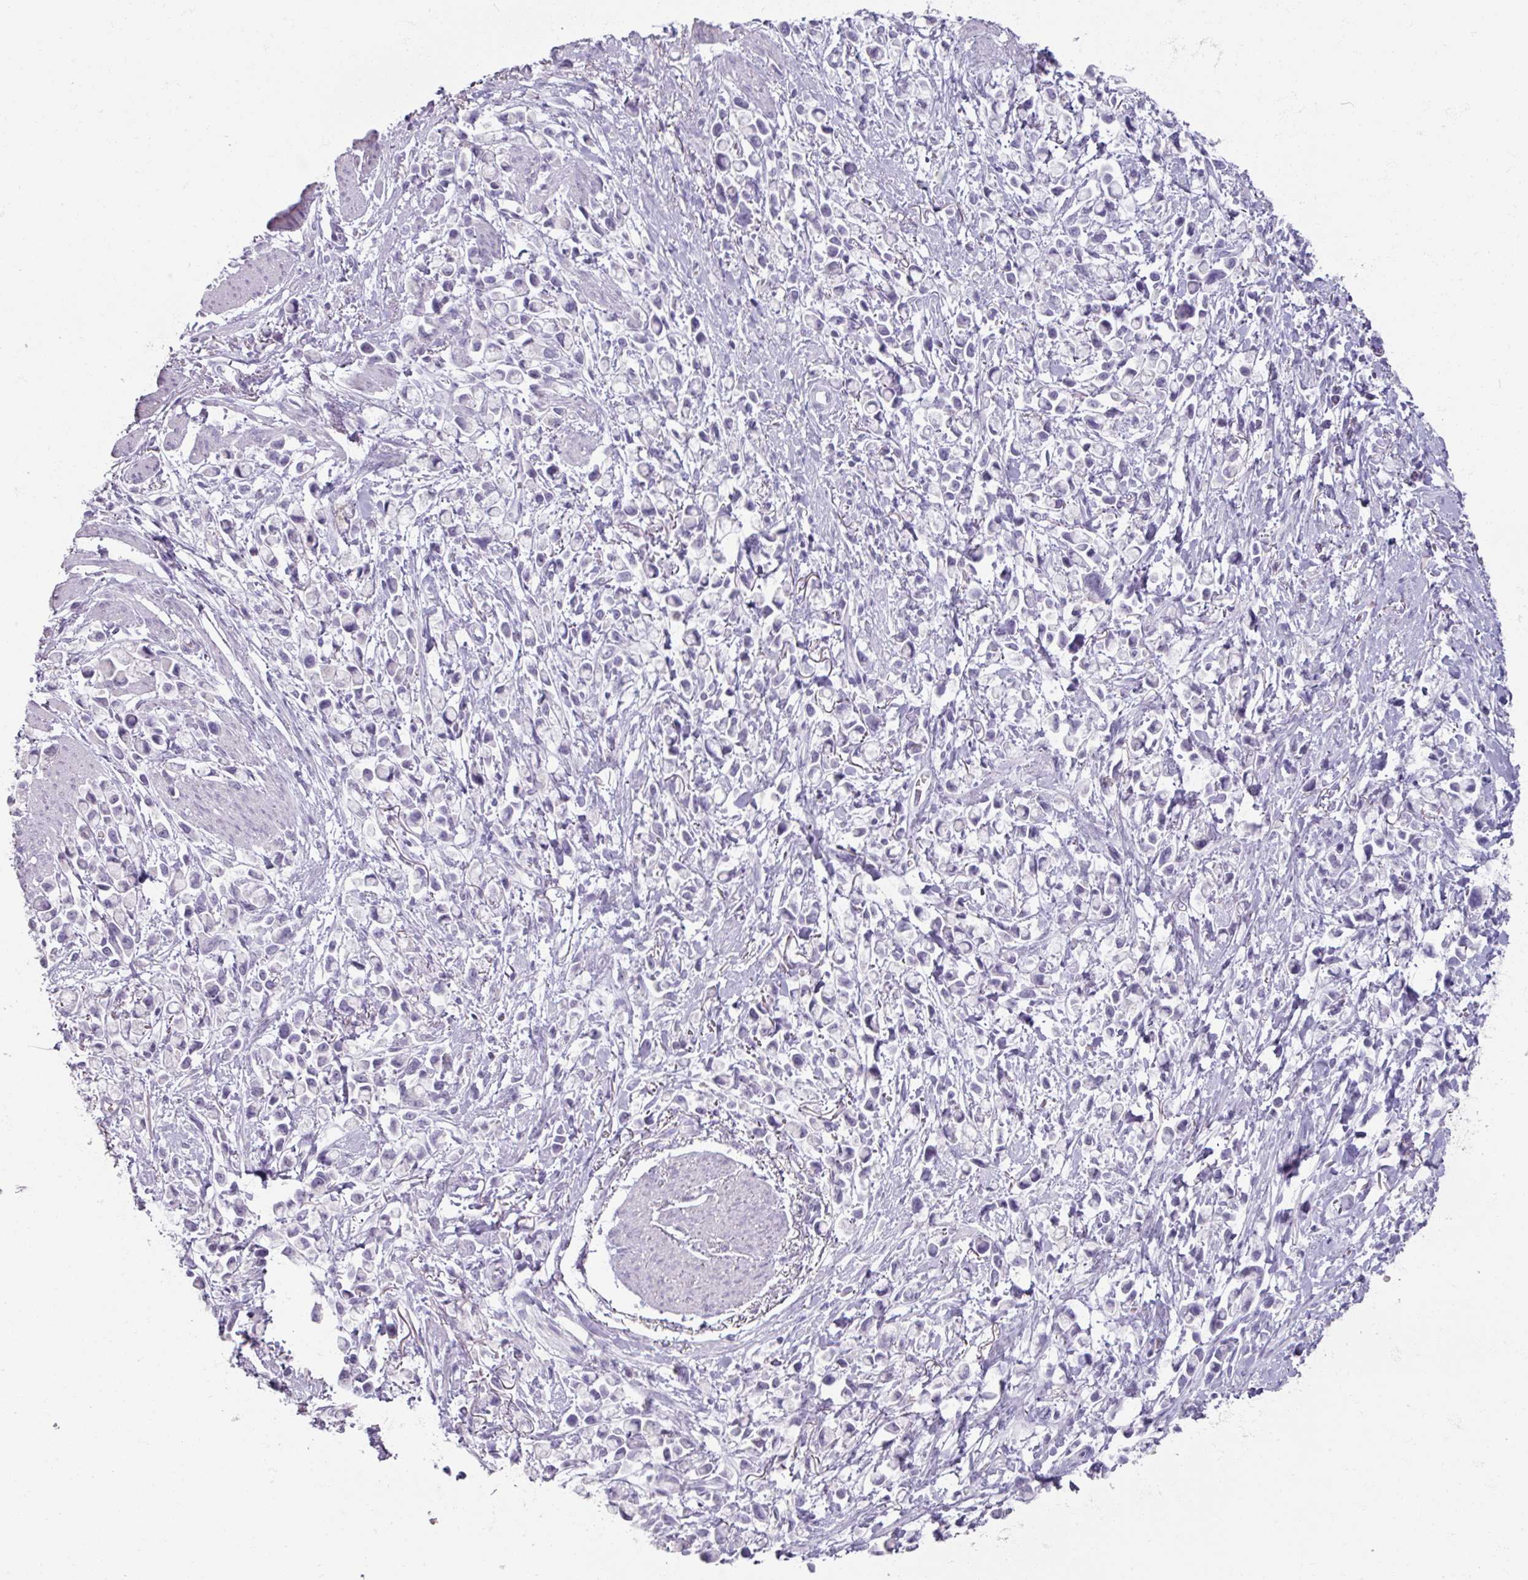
{"staining": {"intensity": "negative", "quantity": "none", "location": "none"}, "tissue": "stomach cancer", "cell_type": "Tumor cells", "image_type": "cancer", "snomed": [{"axis": "morphology", "description": "Adenocarcinoma, NOS"}, {"axis": "topography", "description": "Stomach"}], "caption": "A high-resolution histopathology image shows IHC staining of stomach adenocarcinoma, which demonstrates no significant staining in tumor cells. (Brightfield microscopy of DAB immunohistochemistry at high magnification).", "gene": "TG", "patient": {"sex": "female", "age": 81}}